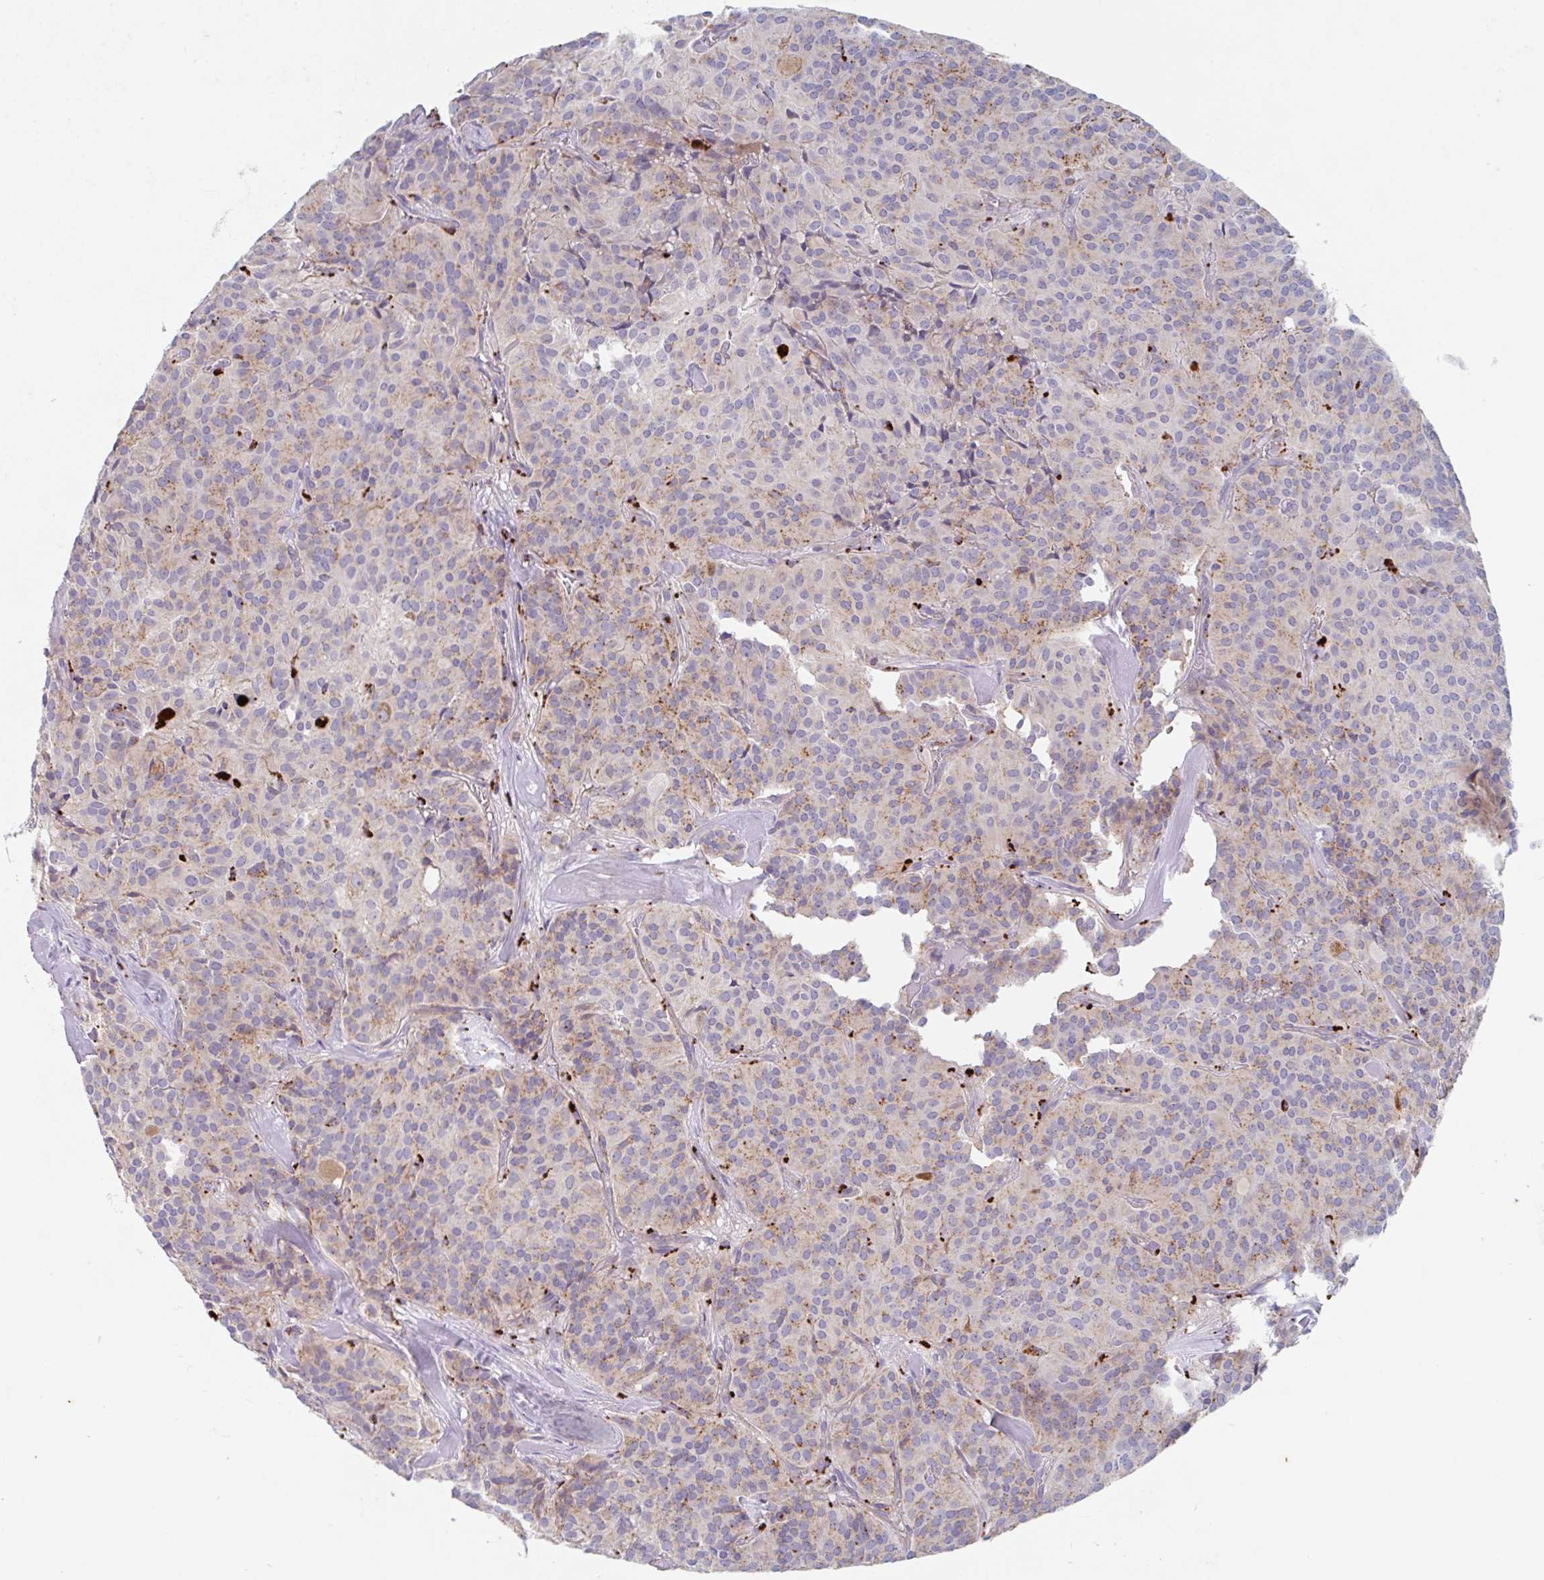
{"staining": {"intensity": "weak", "quantity": "25%-75%", "location": "cytoplasmic/membranous"}, "tissue": "glioma", "cell_type": "Tumor cells", "image_type": "cancer", "snomed": [{"axis": "morphology", "description": "Glioma, malignant, Low grade"}, {"axis": "topography", "description": "Brain"}], "caption": "About 25%-75% of tumor cells in glioma show weak cytoplasmic/membranous protein positivity as visualized by brown immunohistochemical staining.", "gene": "MANBA", "patient": {"sex": "male", "age": 42}}